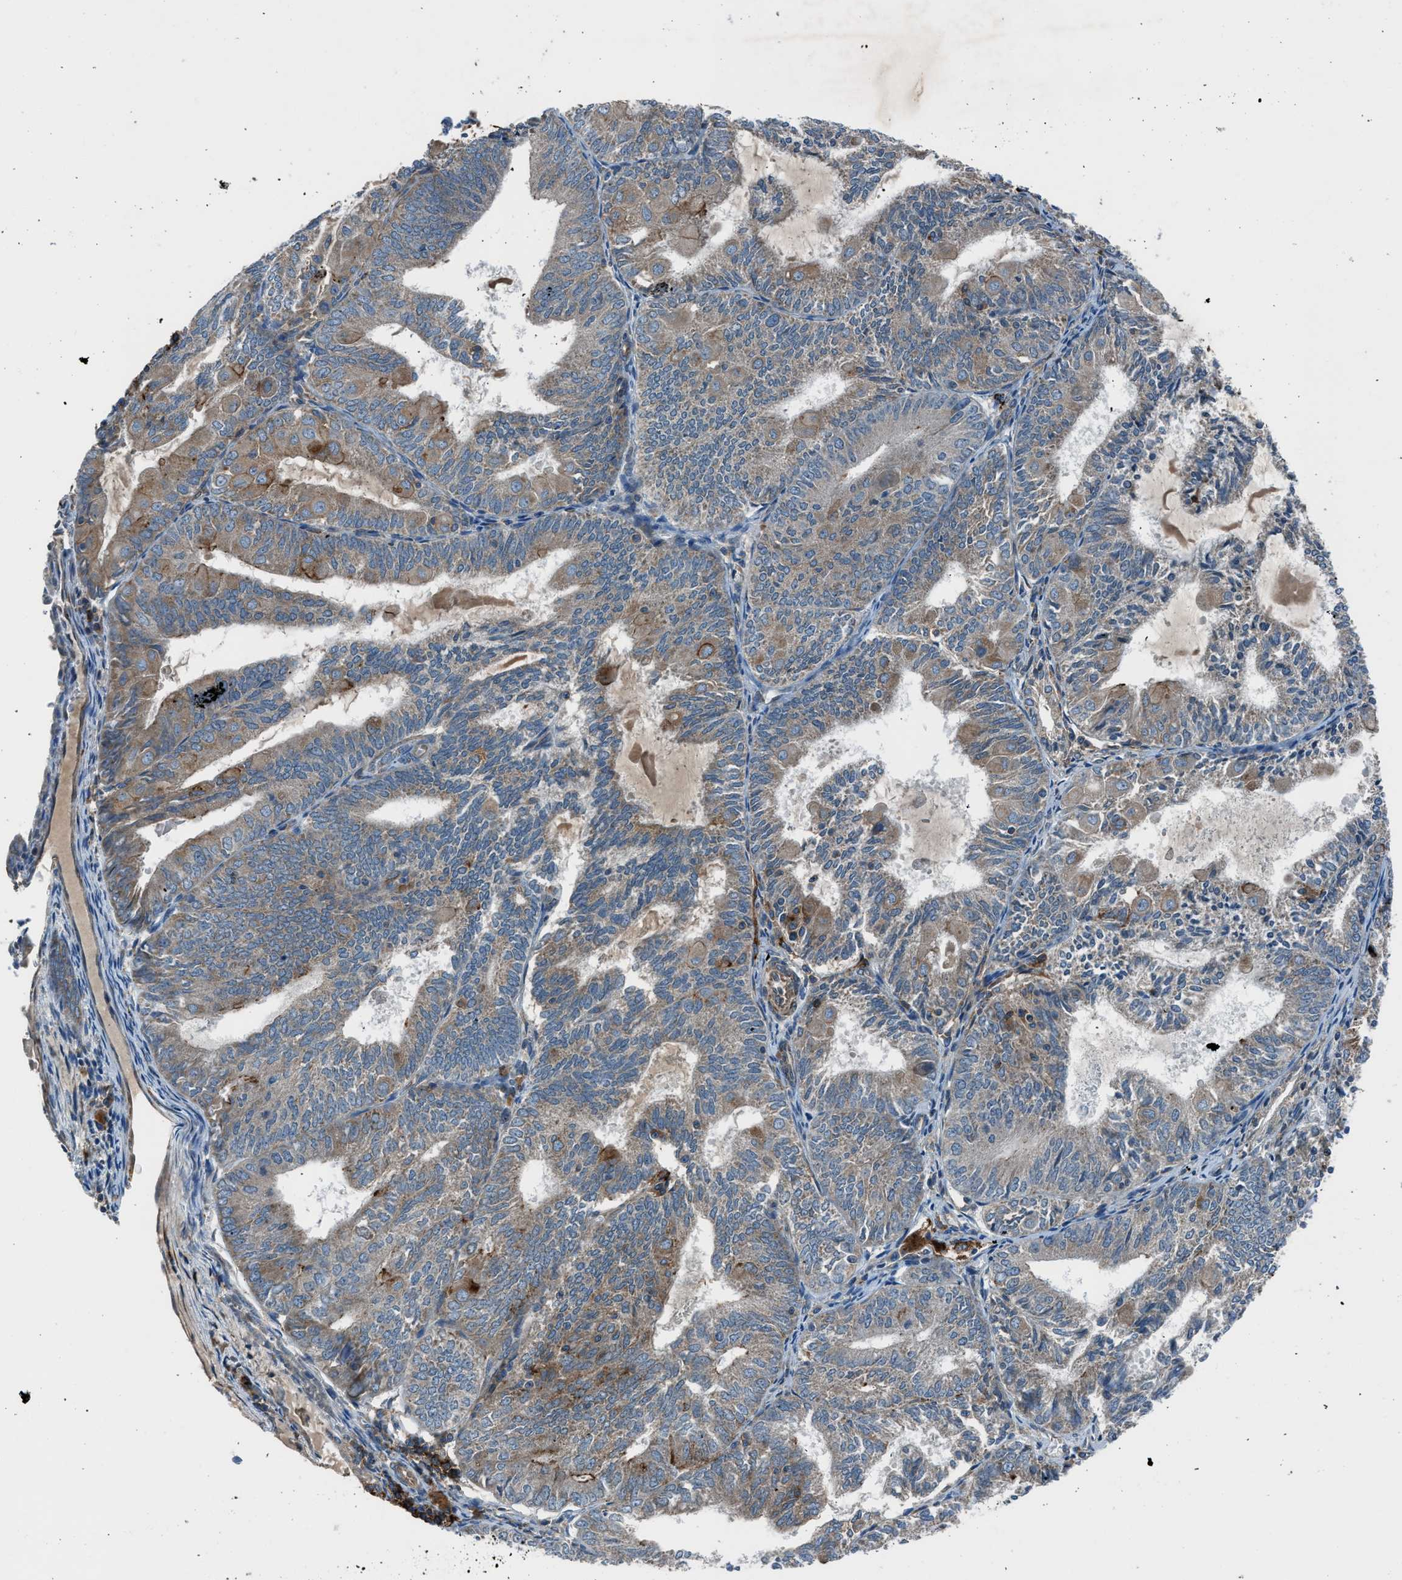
{"staining": {"intensity": "moderate", "quantity": "<25%", "location": "cytoplasmic/membranous"}, "tissue": "endometrial cancer", "cell_type": "Tumor cells", "image_type": "cancer", "snomed": [{"axis": "morphology", "description": "Adenocarcinoma, NOS"}, {"axis": "topography", "description": "Endometrium"}], "caption": "A low amount of moderate cytoplasmic/membranous staining is present in about <25% of tumor cells in endometrial cancer (adenocarcinoma) tissue. (brown staining indicates protein expression, while blue staining denotes nuclei).", "gene": "LMBR1", "patient": {"sex": "female", "age": 81}}